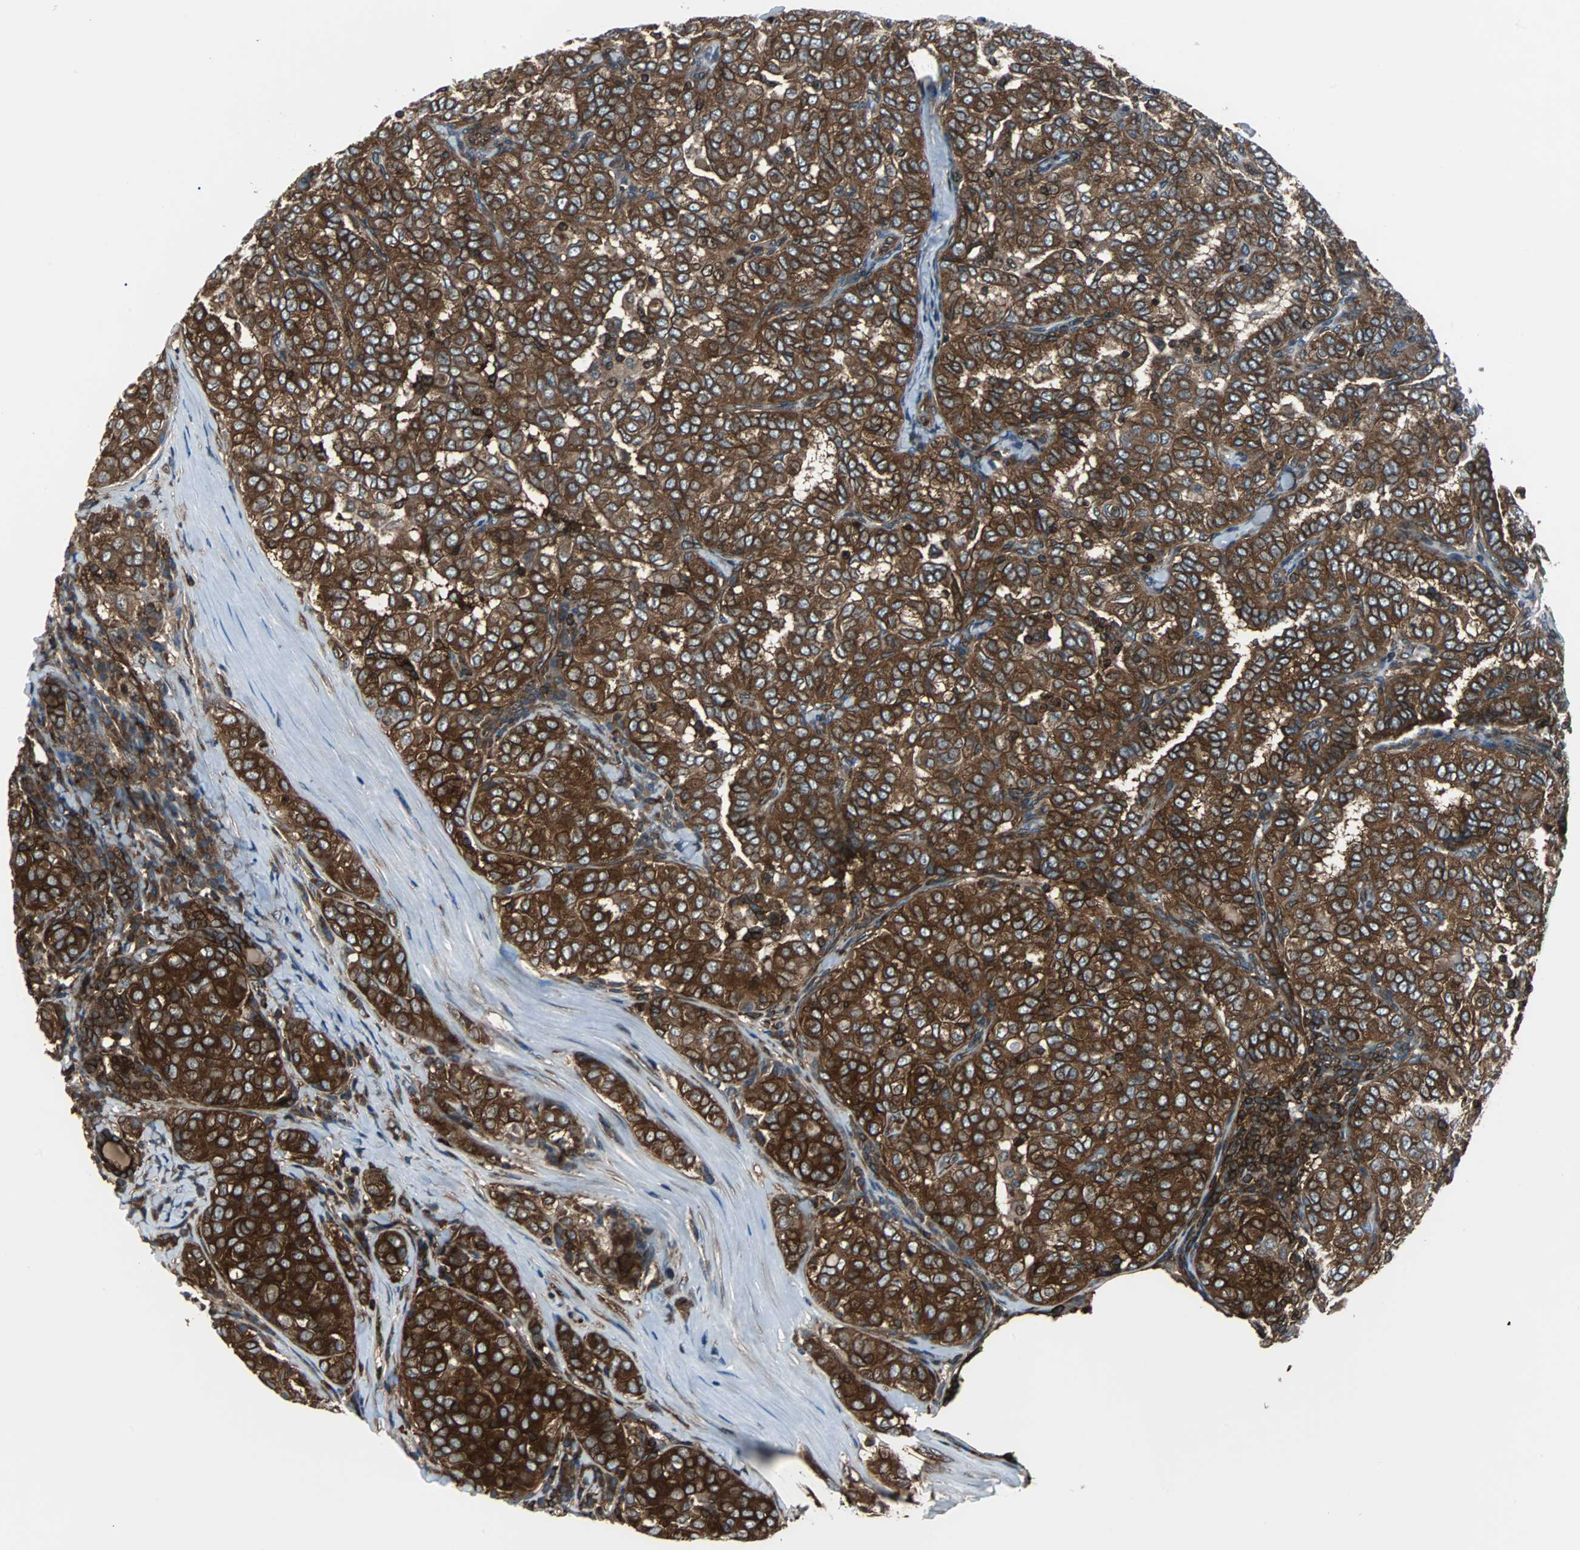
{"staining": {"intensity": "strong", "quantity": ">75%", "location": "cytoplasmic/membranous"}, "tissue": "thyroid cancer", "cell_type": "Tumor cells", "image_type": "cancer", "snomed": [{"axis": "morphology", "description": "Papillary adenocarcinoma, NOS"}, {"axis": "topography", "description": "Thyroid gland"}], "caption": "Thyroid papillary adenocarcinoma was stained to show a protein in brown. There is high levels of strong cytoplasmic/membranous staining in about >75% of tumor cells. Nuclei are stained in blue.", "gene": "RELA", "patient": {"sex": "female", "age": 30}}